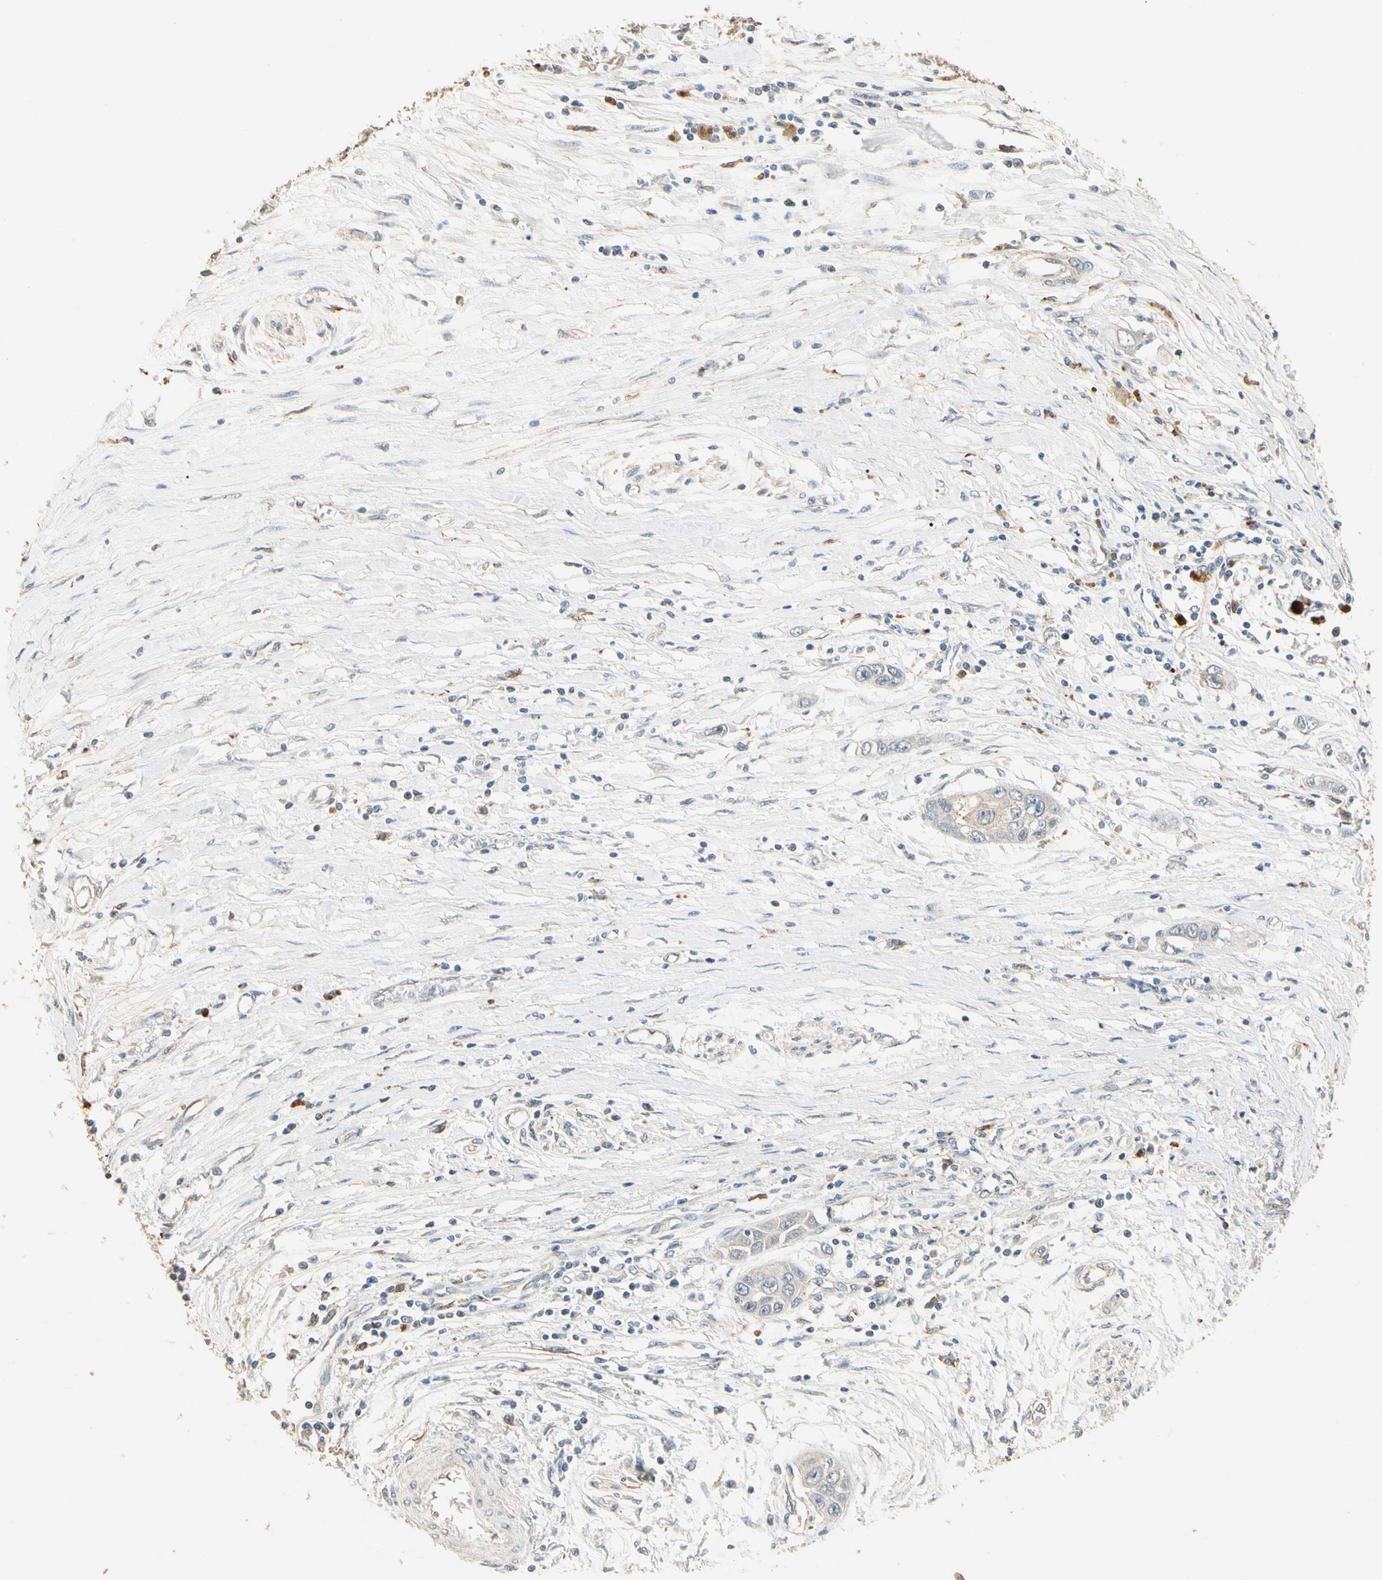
{"staining": {"intensity": "weak", "quantity": "<25%", "location": "cytoplasmic/membranous"}, "tissue": "pancreatic cancer", "cell_type": "Tumor cells", "image_type": "cancer", "snomed": [{"axis": "morphology", "description": "Adenocarcinoma, NOS"}, {"axis": "topography", "description": "Pancreas"}], "caption": "A high-resolution photomicrograph shows immunohistochemistry staining of pancreatic cancer (adenocarcinoma), which demonstrates no significant positivity in tumor cells.", "gene": "CDH6", "patient": {"sex": "female", "age": 70}}